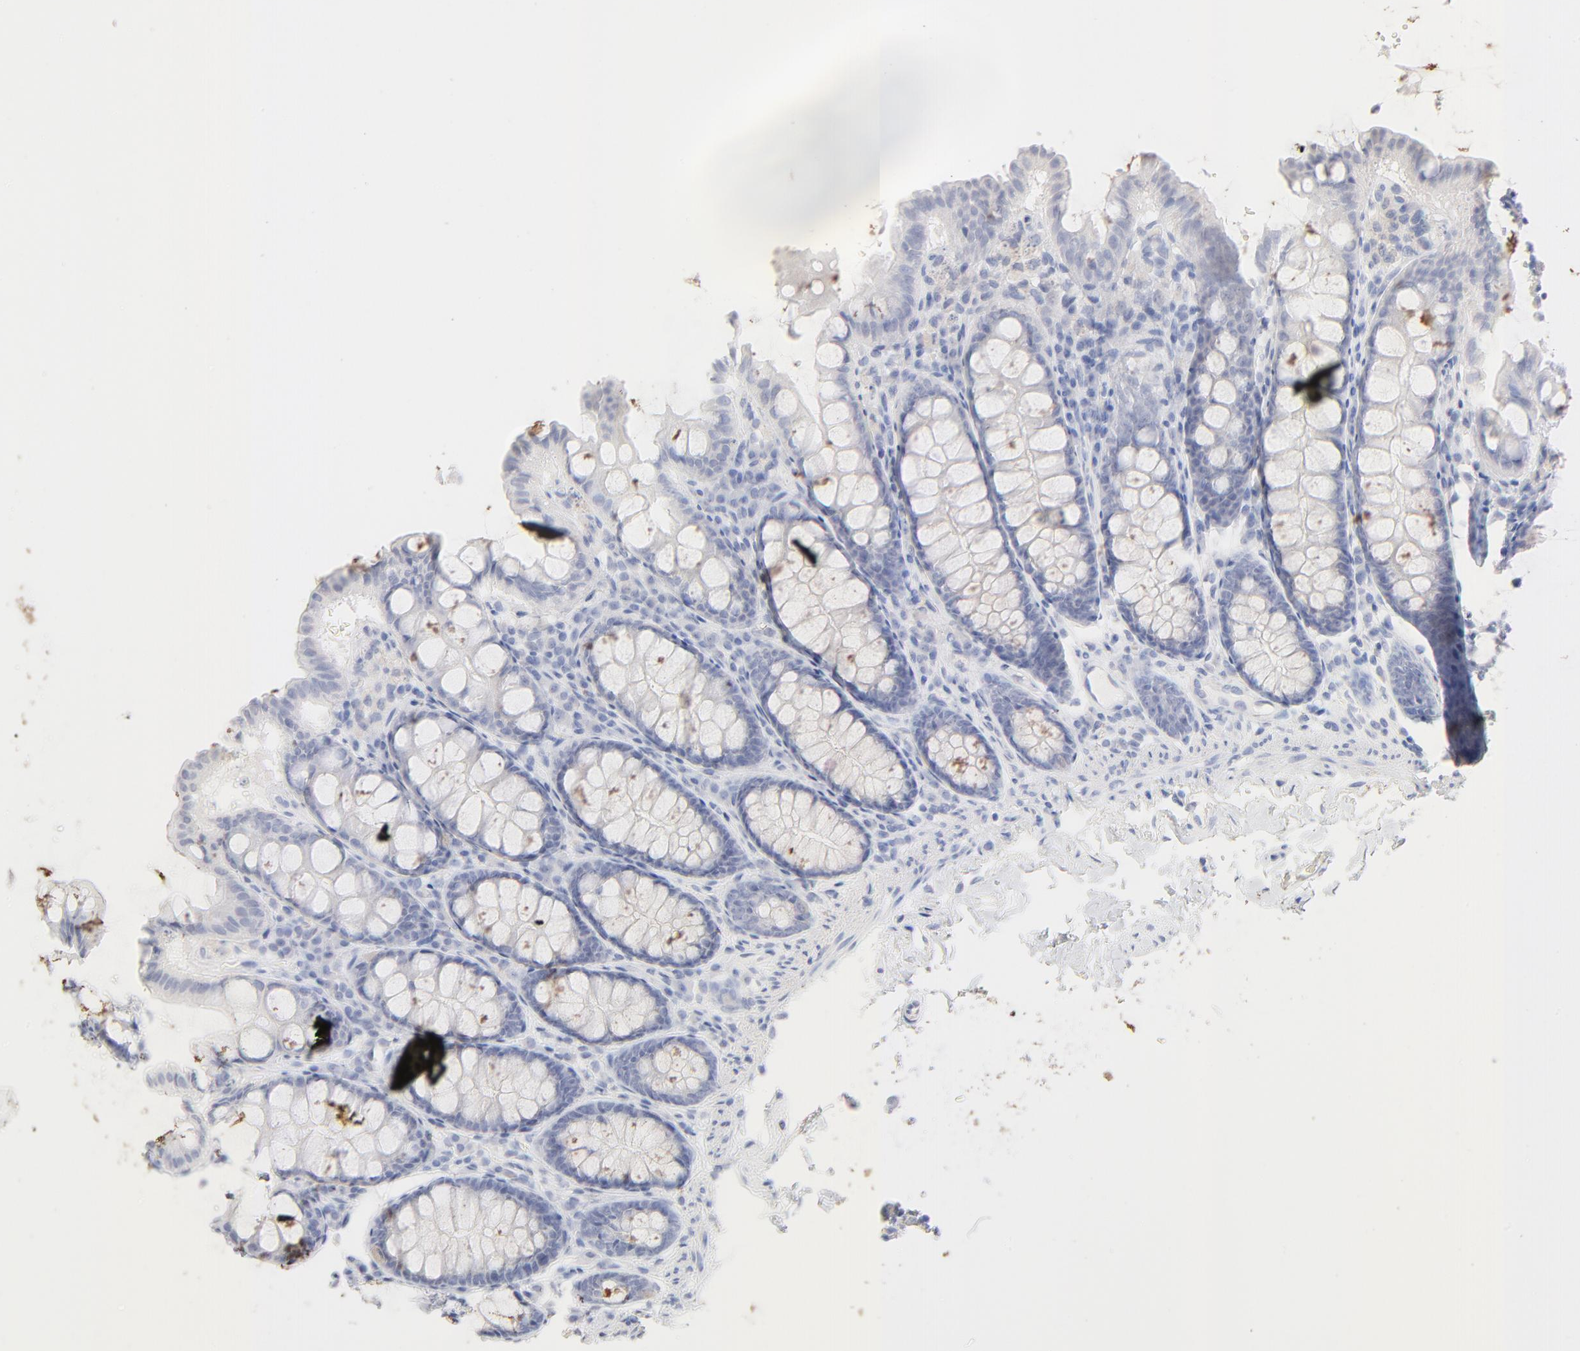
{"staining": {"intensity": "negative", "quantity": "none", "location": "none"}, "tissue": "colon", "cell_type": "Endothelial cells", "image_type": "normal", "snomed": [{"axis": "morphology", "description": "Normal tissue, NOS"}, {"axis": "topography", "description": "Colon"}], "caption": "IHC of benign human colon shows no positivity in endothelial cells. (Immunohistochemistry, brightfield microscopy, high magnification).", "gene": "ONECUT1", "patient": {"sex": "female", "age": 61}}